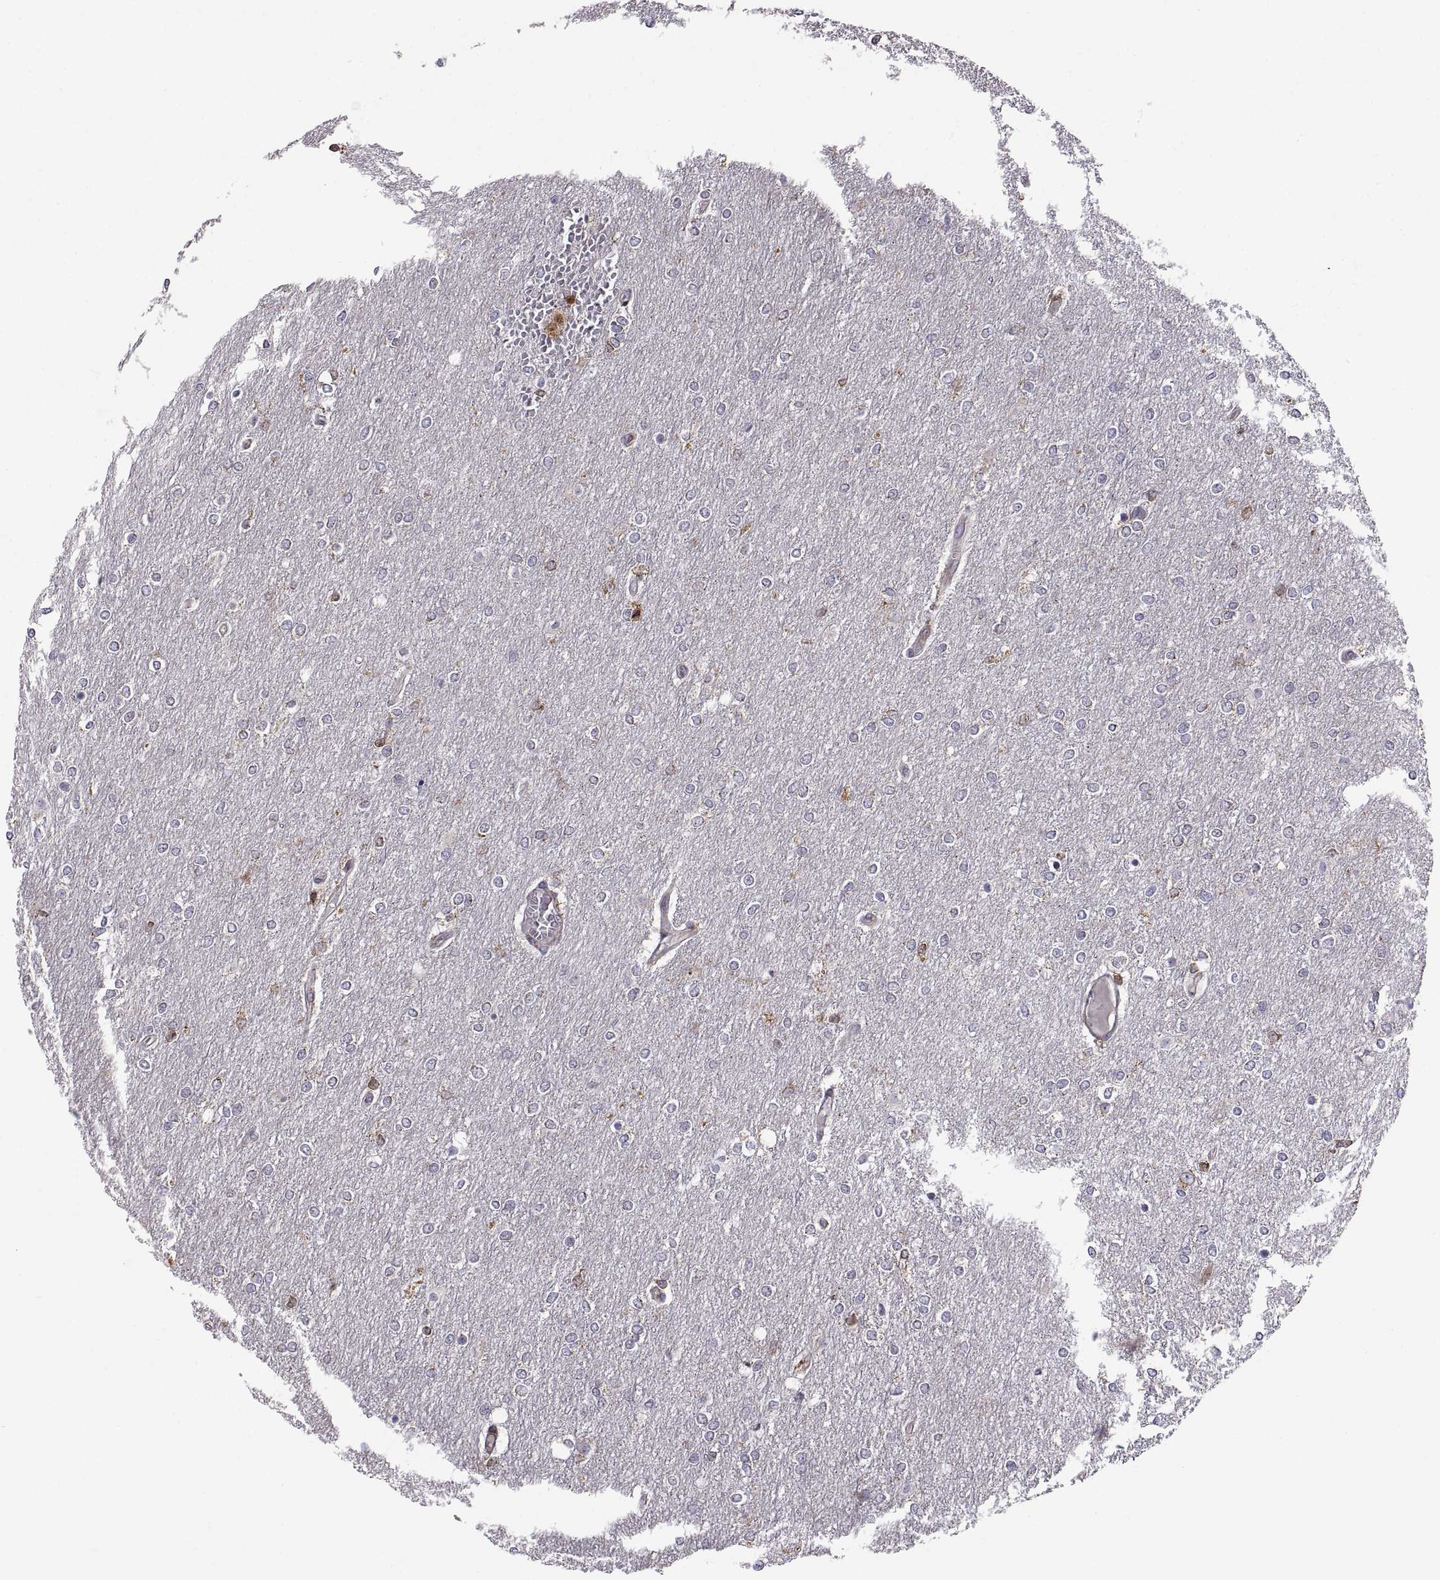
{"staining": {"intensity": "negative", "quantity": "none", "location": "none"}, "tissue": "glioma", "cell_type": "Tumor cells", "image_type": "cancer", "snomed": [{"axis": "morphology", "description": "Glioma, malignant, High grade"}, {"axis": "topography", "description": "Brain"}], "caption": "Immunohistochemistry micrograph of glioma stained for a protein (brown), which demonstrates no positivity in tumor cells.", "gene": "ACAP1", "patient": {"sex": "female", "age": 61}}